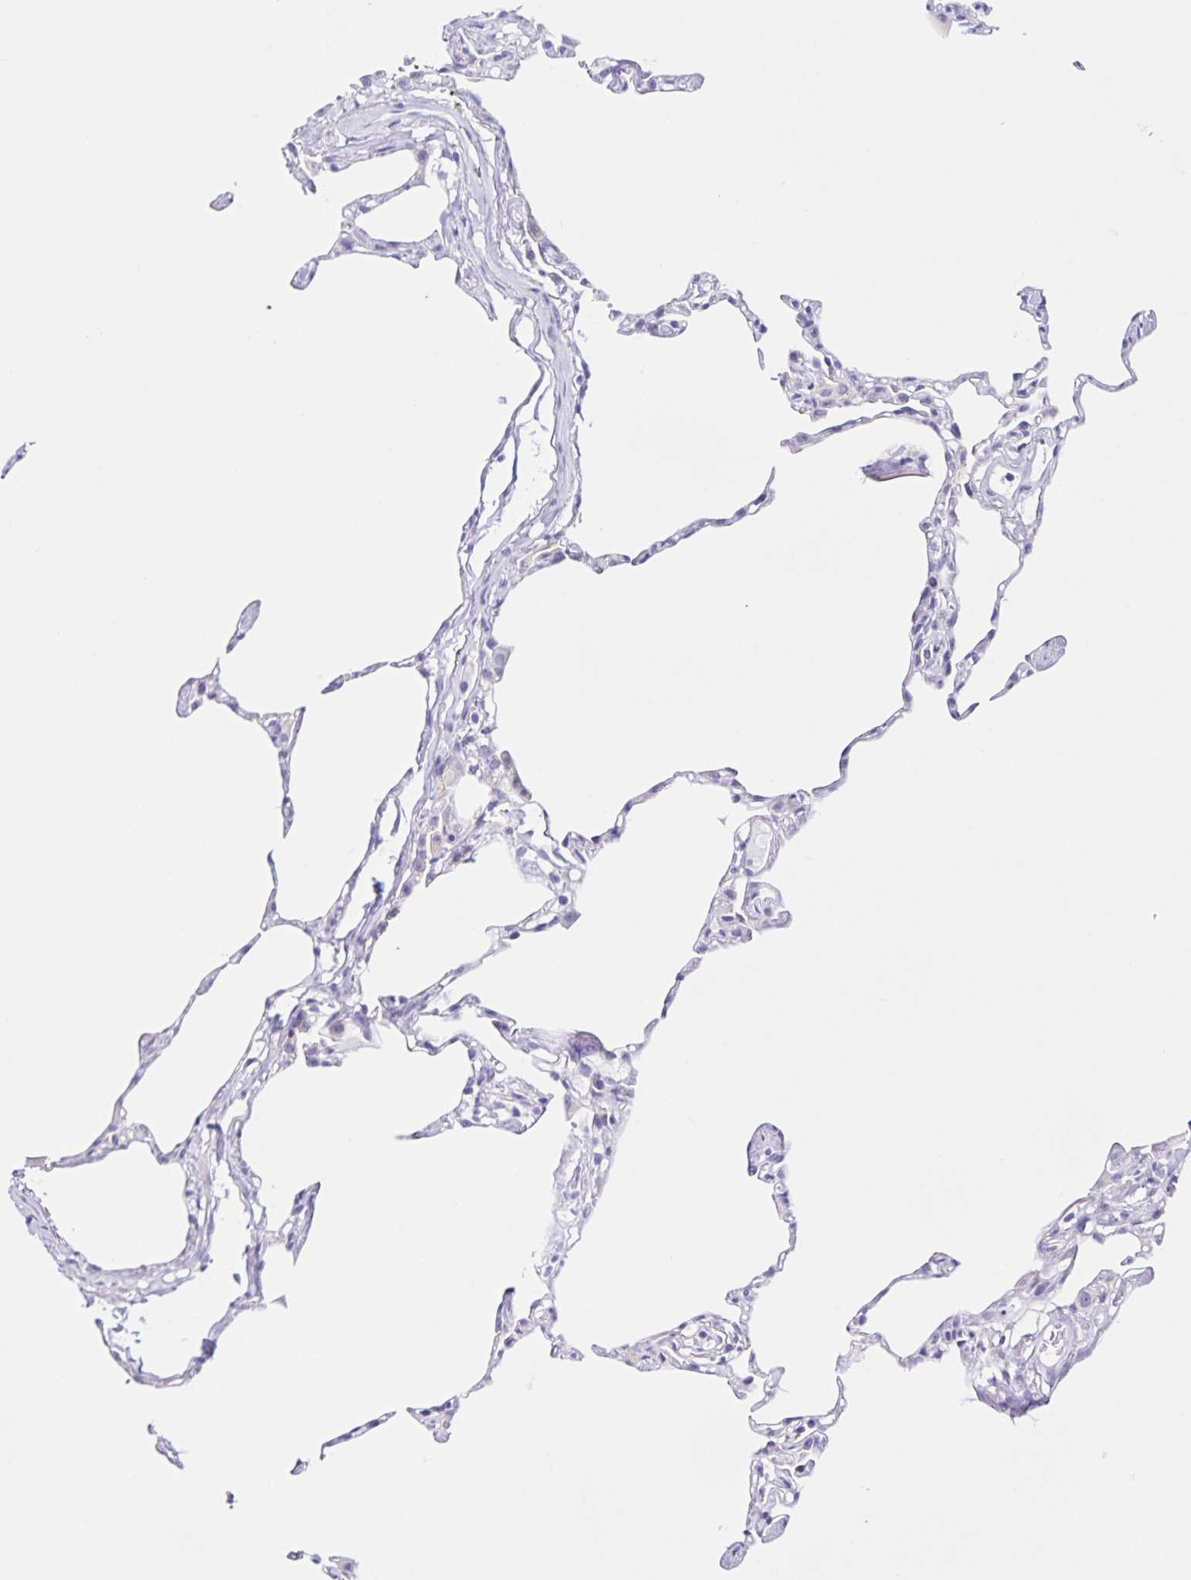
{"staining": {"intensity": "negative", "quantity": "none", "location": "none"}, "tissue": "lung", "cell_type": "Alveolar cells", "image_type": "normal", "snomed": [{"axis": "morphology", "description": "Normal tissue, NOS"}, {"axis": "topography", "description": "Lung"}], "caption": "Protein analysis of unremarkable lung demonstrates no significant positivity in alveolar cells.", "gene": "FAM170A", "patient": {"sex": "male", "age": 65}}